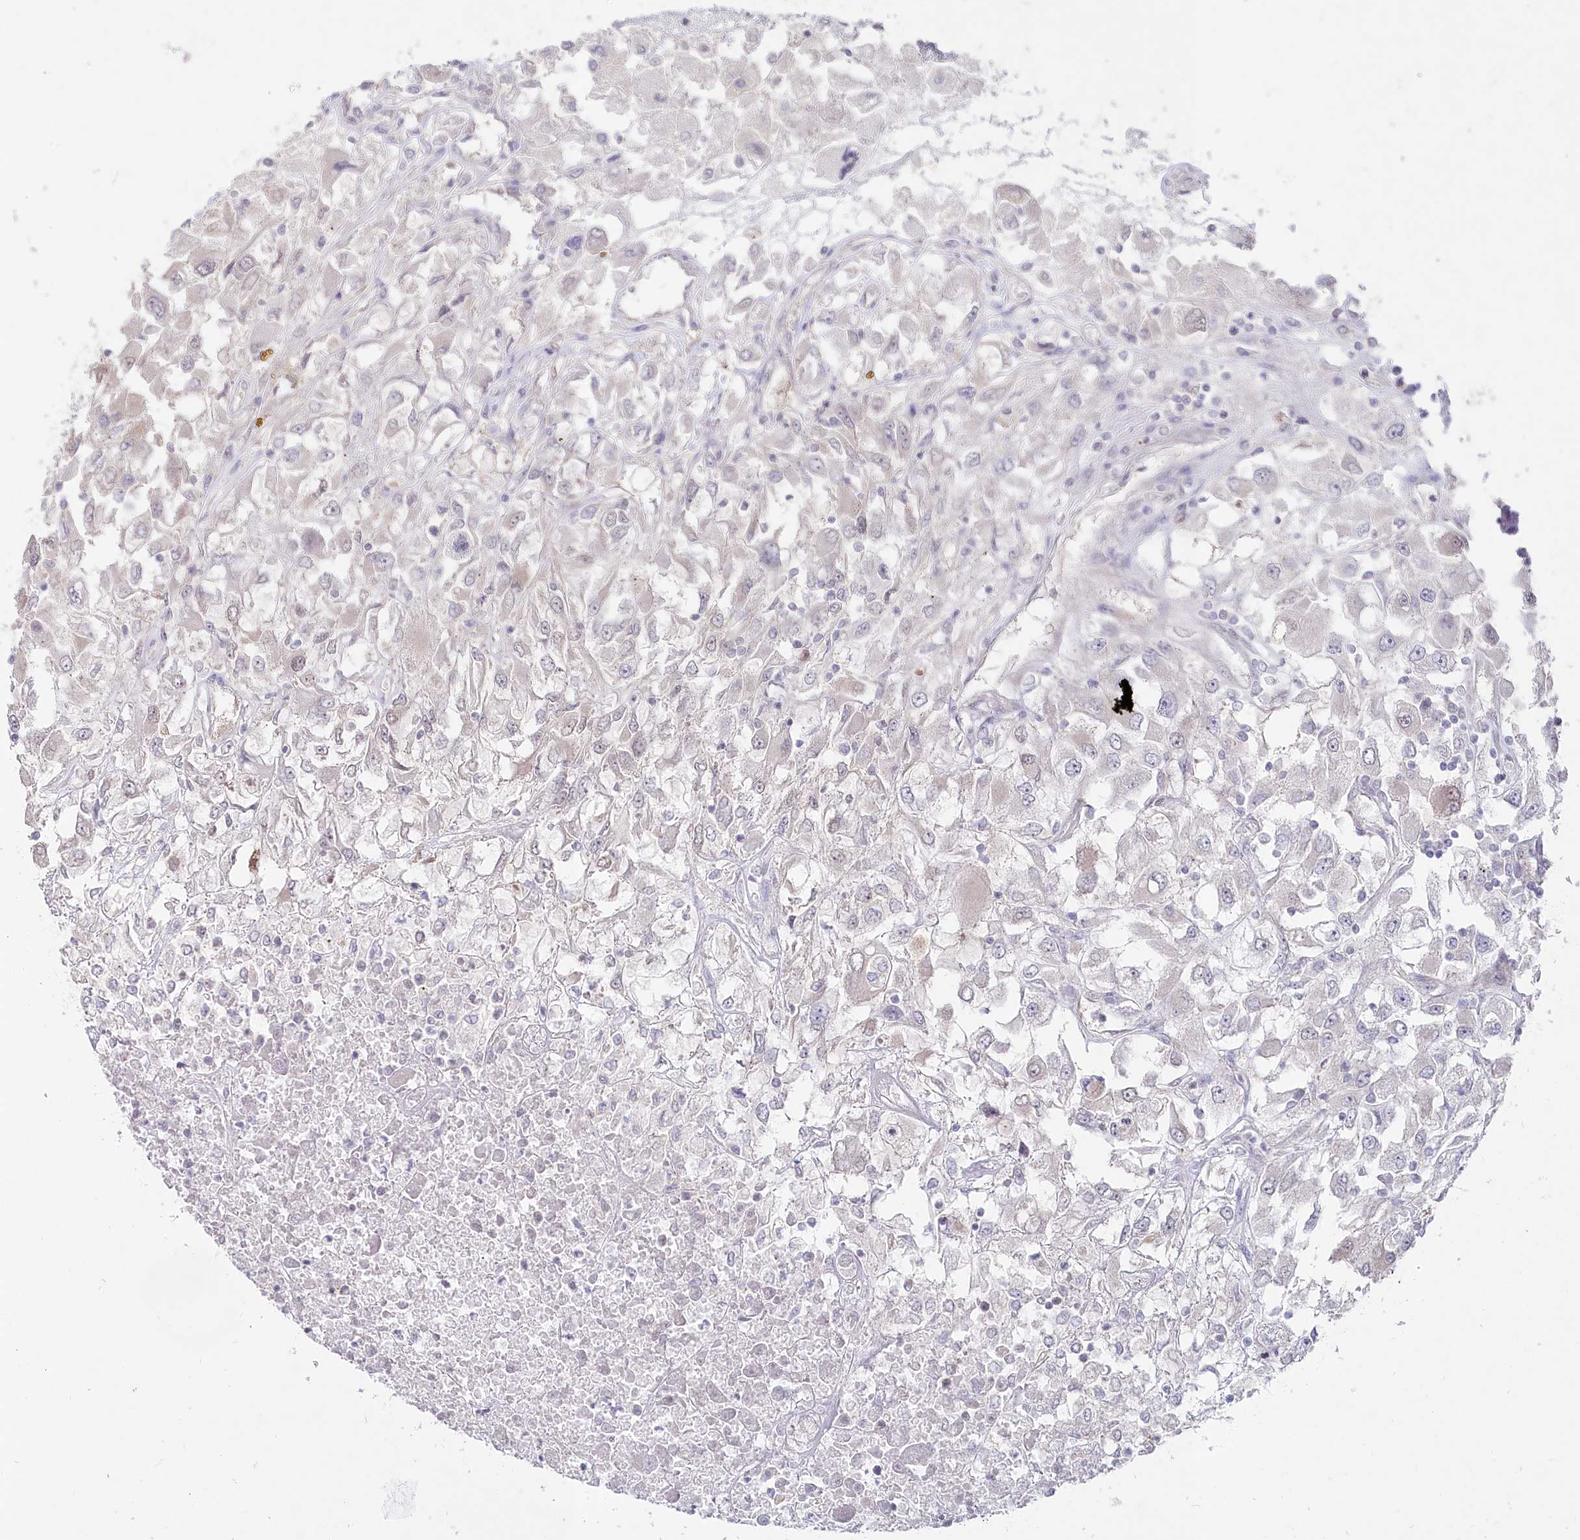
{"staining": {"intensity": "negative", "quantity": "none", "location": "none"}, "tissue": "renal cancer", "cell_type": "Tumor cells", "image_type": "cancer", "snomed": [{"axis": "morphology", "description": "Adenocarcinoma, NOS"}, {"axis": "topography", "description": "Kidney"}], "caption": "An IHC image of adenocarcinoma (renal) is shown. There is no staining in tumor cells of adenocarcinoma (renal). (DAB IHC visualized using brightfield microscopy, high magnification).", "gene": "AAMDC", "patient": {"sex": "female", "age": 52}}